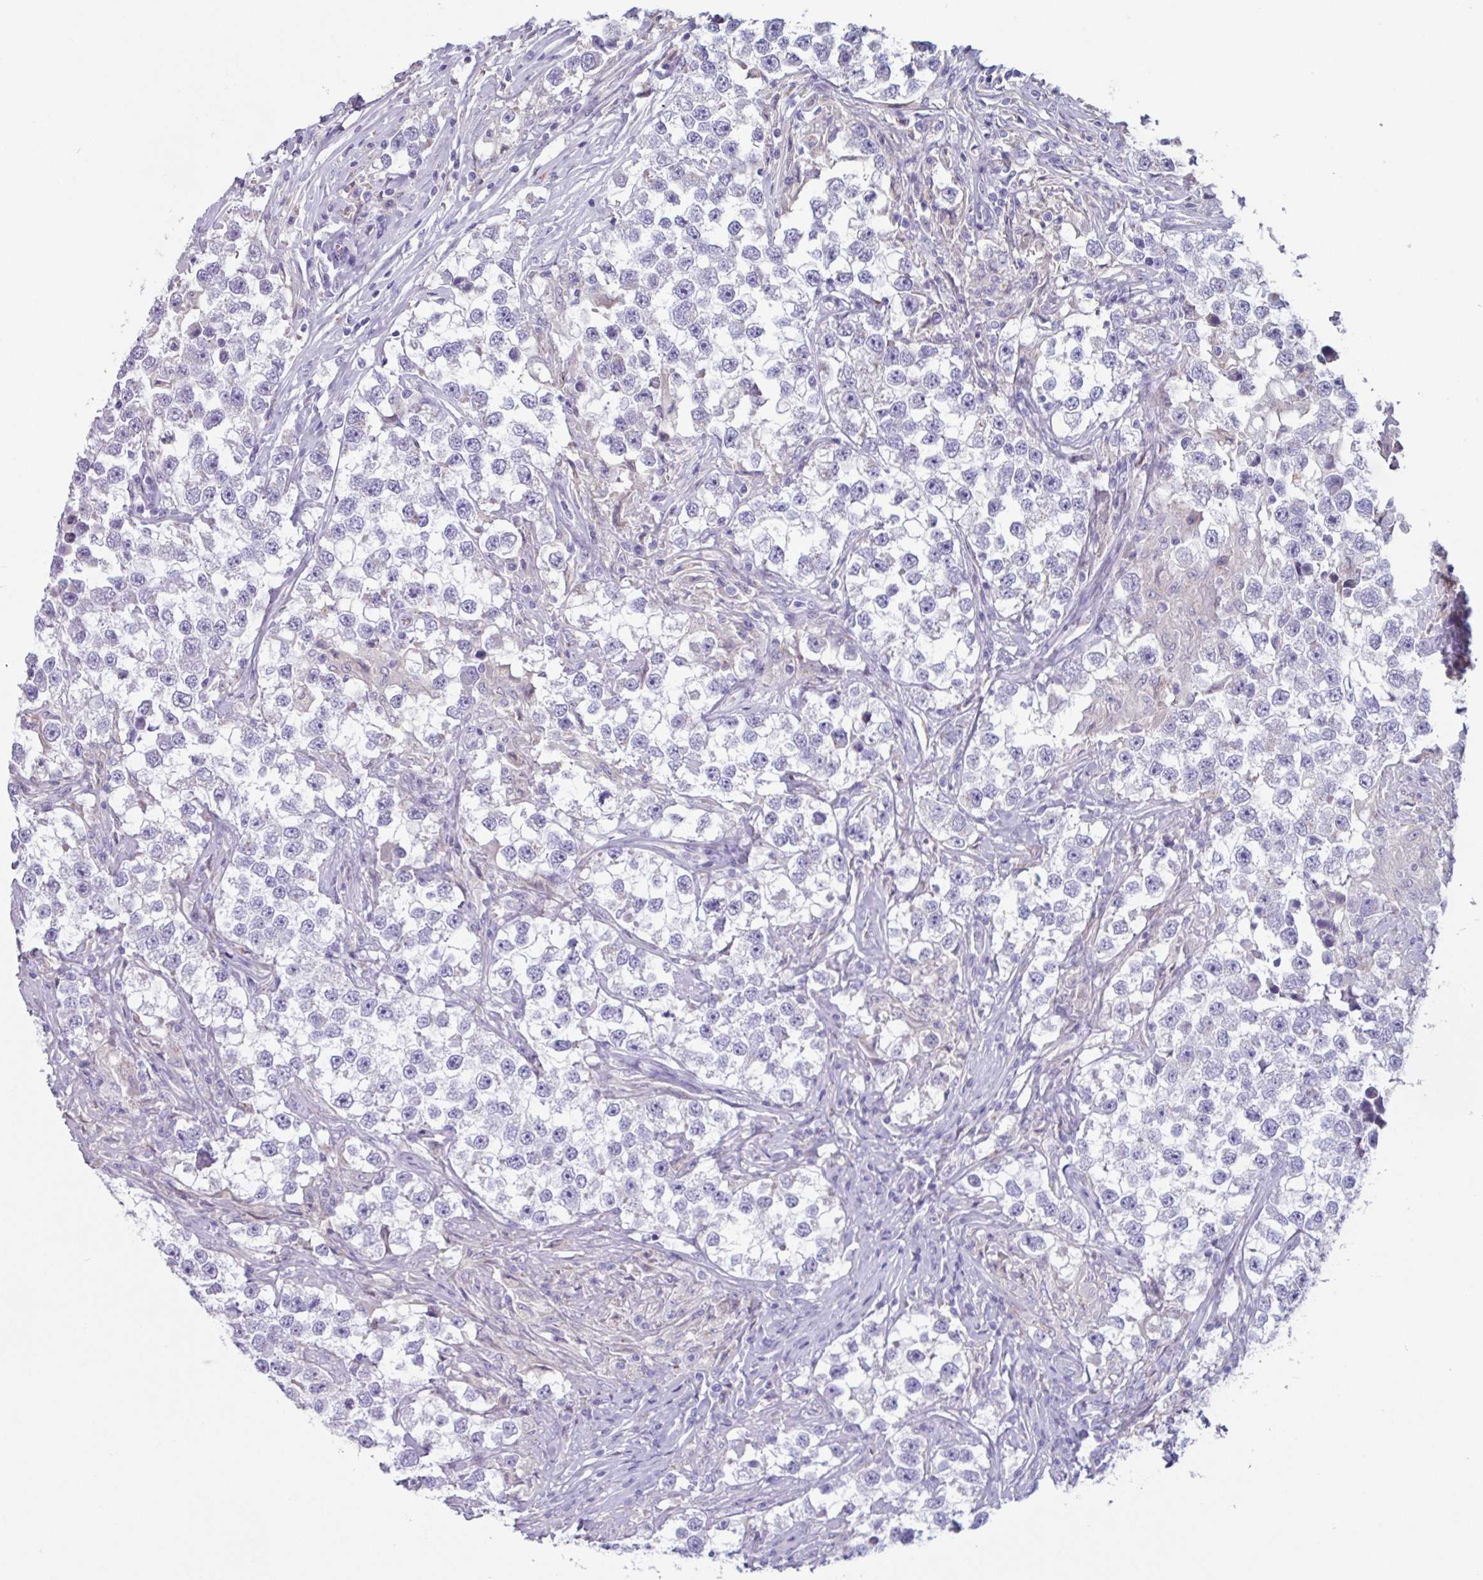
{"staining": {"intensity": "negative", "quantity": "none", "location": "none"}, "tissue": "testis cancer", "cell_type": "Tumor cells", "image_type": "cancer", "snomed": [{"axis": "morphology", "description": "Seminoma, NOS"}, {"axis": "topography", "description": "Testis"}], "caption": "Tumor cells show no significant expression in seminoma (testis).", "gene": "ADGRE1", "patient": {"sex": "male", "age": 46}}